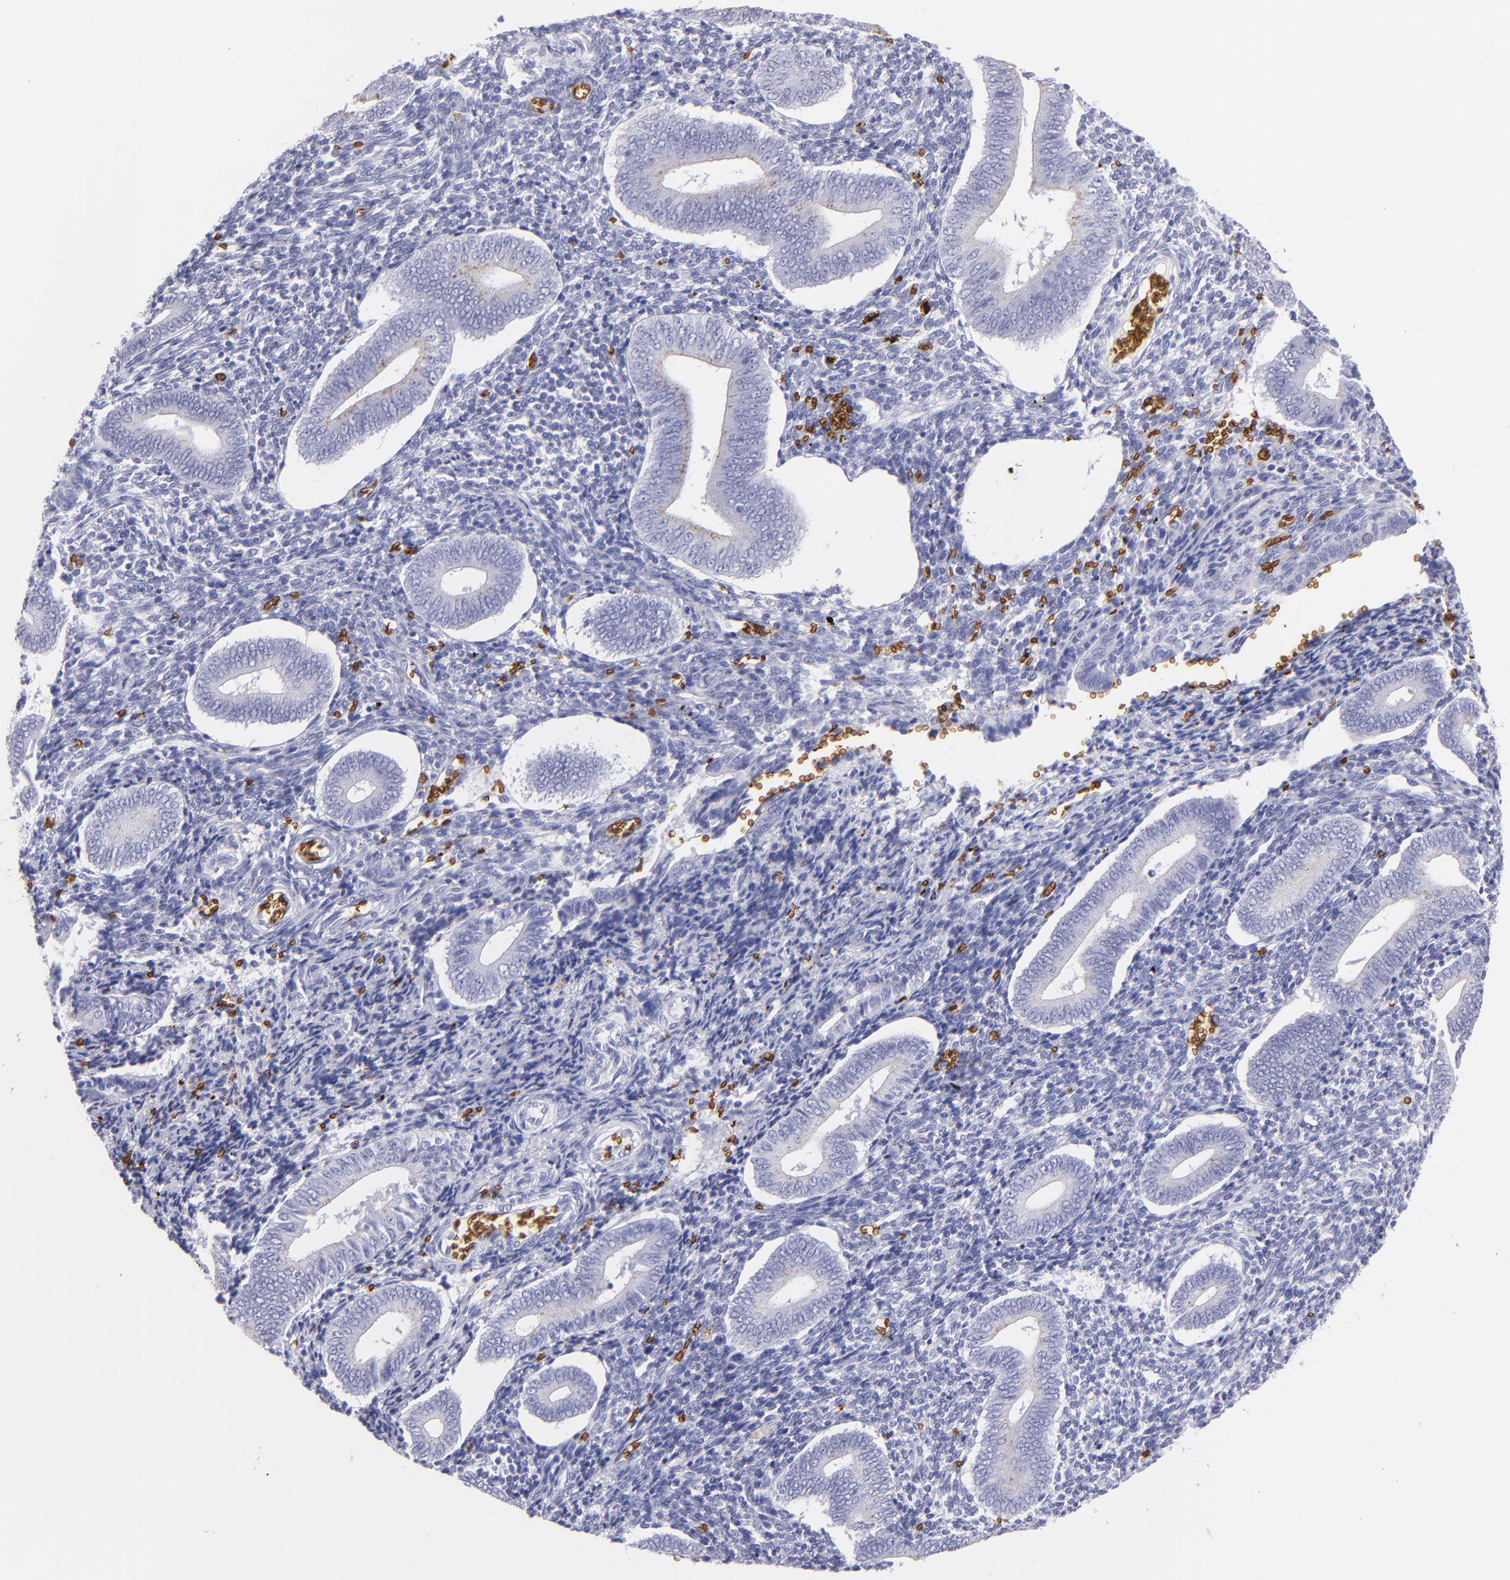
{"staining": {"intensity": "negative", "quantity": "none", "location": "none"}, "tissue": "endometrium", "cell_type": "Cells in endometrial stroma", "image_type": "normal", "snomed": [{"axis": "morphology", "description": "Normal tissue, NOS"}, {"axis": "topography", "description": "Uterus"}, {"axis": "topography", "description": "Endometrium"}], "caption": "Immunohistochemical staining of benign human endometrium exhibits no significant staining in cells in endometrial stroma. (Brightfield microscopy of DAB (3,3'-diaminobenzidine) immunohistochemistry at high magnification).", "gene": "GYPA", "patient": {"sex": "female", "age": 33}}